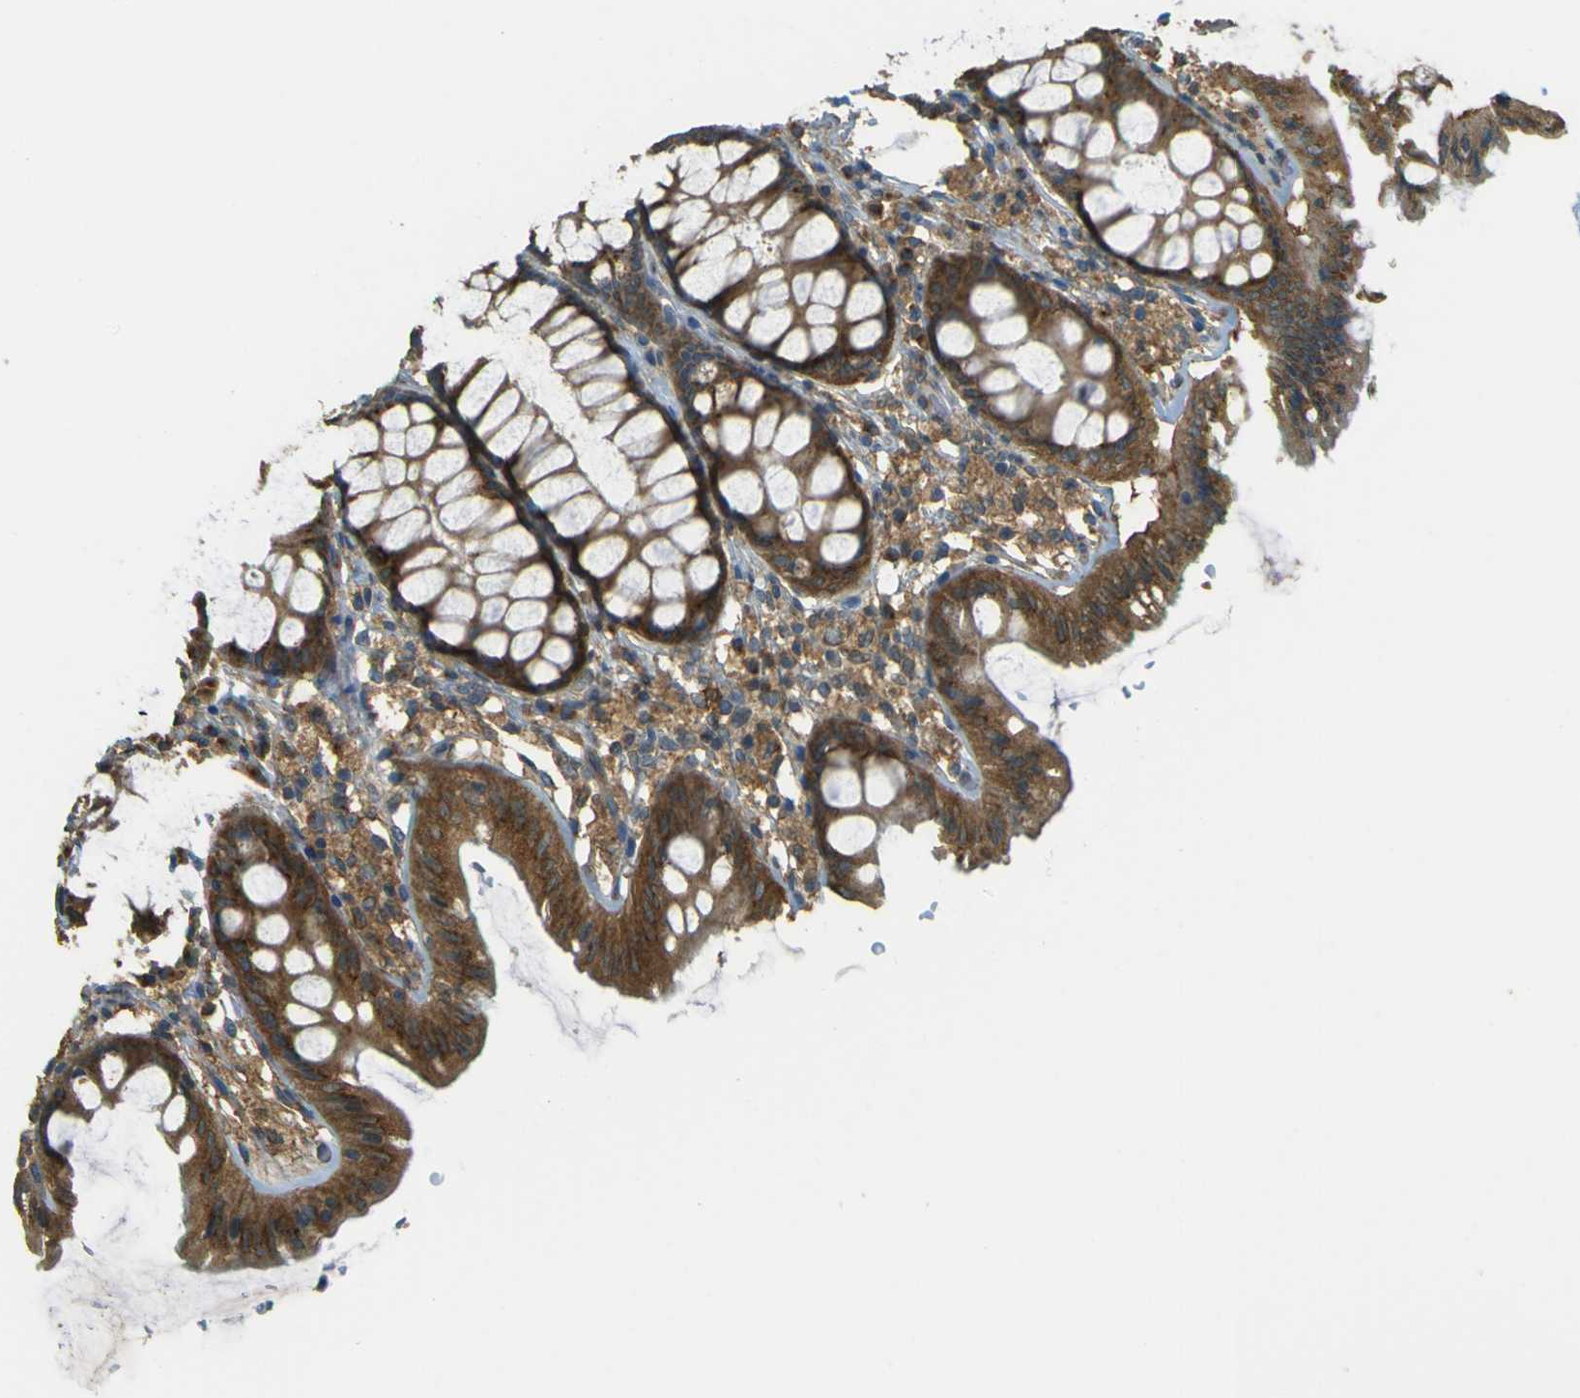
{"staining": {"intensity": "weak", "quantity": ">75%", "location": "cytoplasmic/membranous"}, "tissue": "colon", "cell_type": "Endothelial cells", "image_type": "normal", "snomed": [{"axis": "morphology", "description": "Normal tissue, NOS"}, {"axis": "topography", "description": "Colon"}], "caption": "A high-resolution micrograph shows immunohistochemistry staining of normal colon, which demonstrates weak cytoplasmic/membranous positivity in approximately >75% of endothelial cells. (DAB (3,3'-diaminobenzidine) IHC, brown staining for protein, blue staining for nuclei).", "gene": "GOLGA1", "patient": {"sex": "female", "age": 55}}